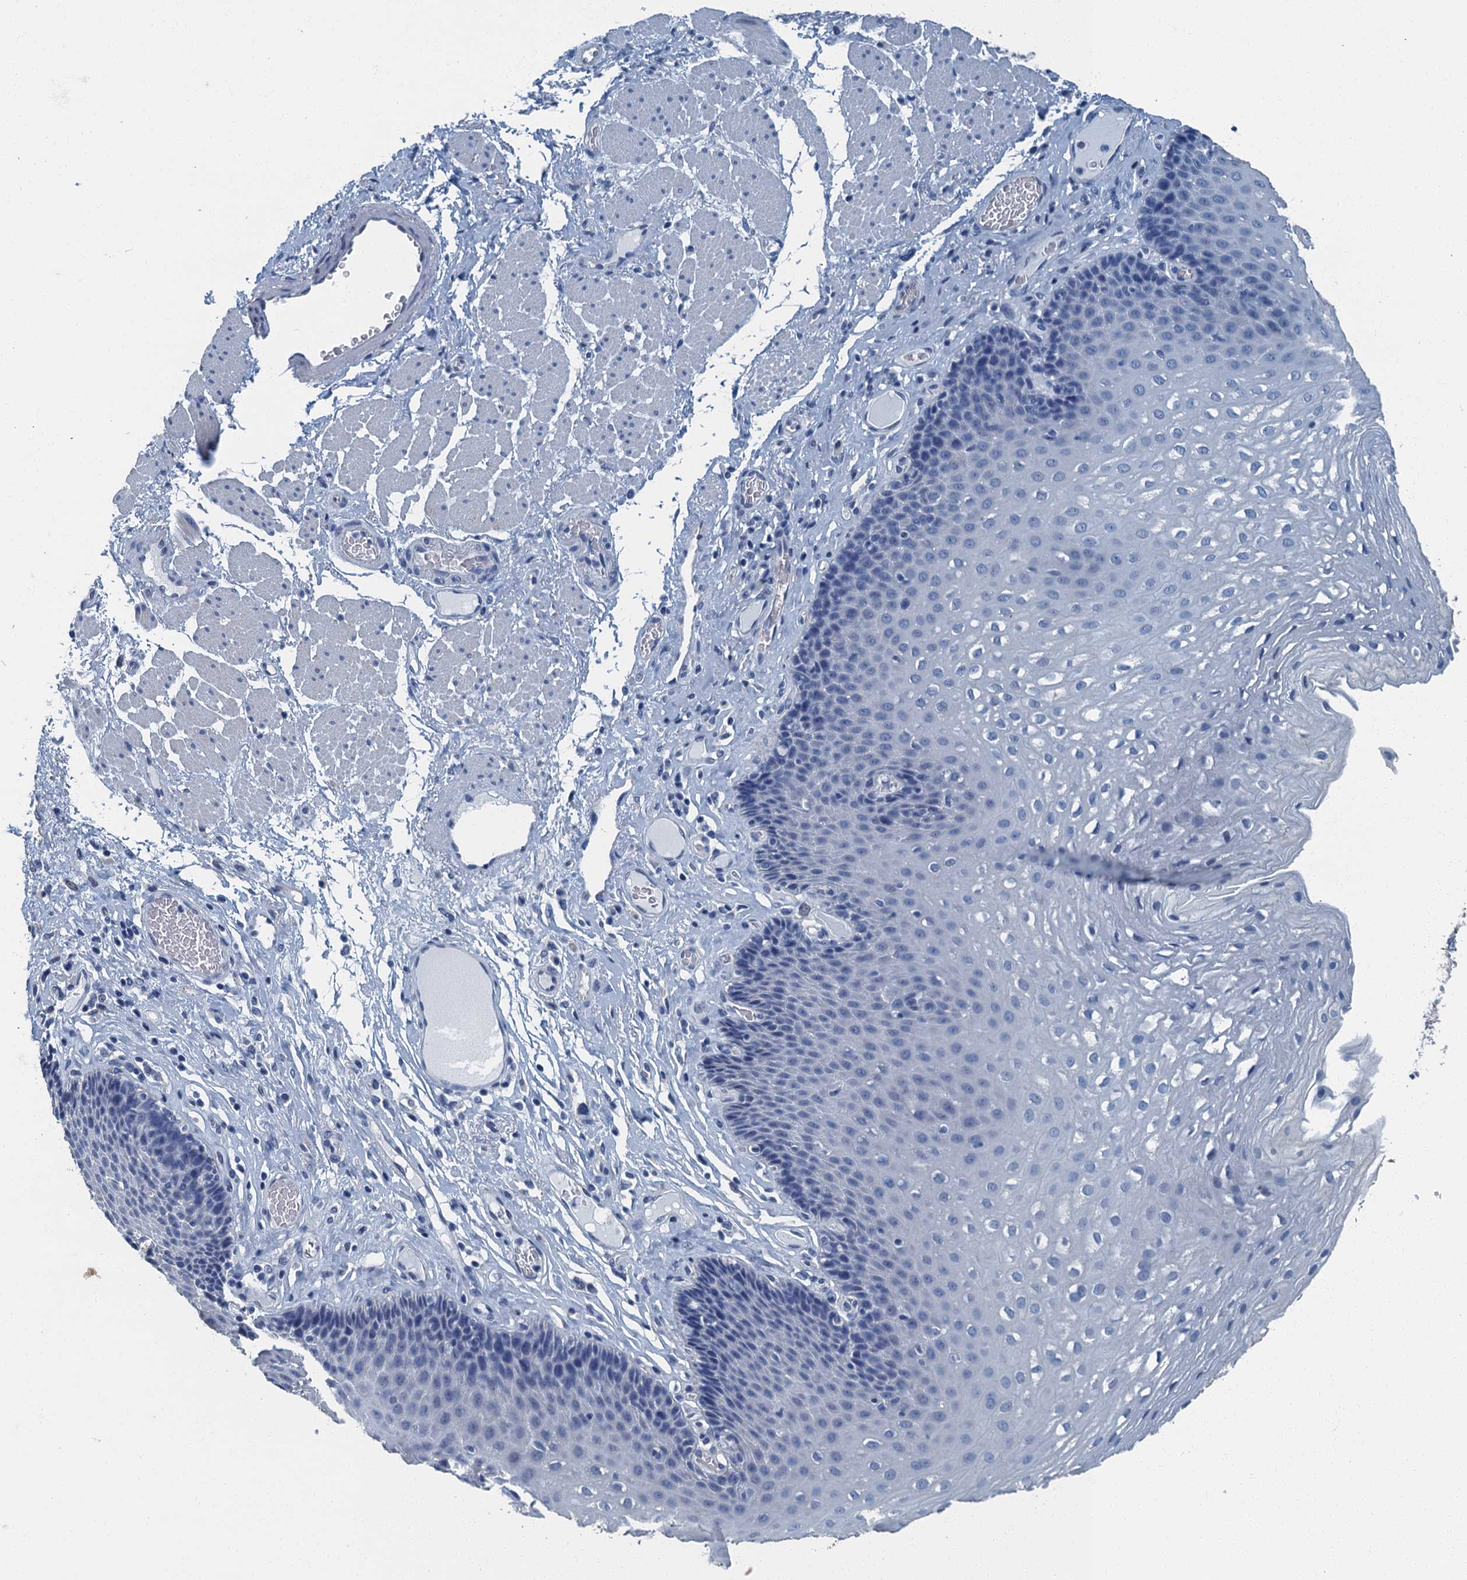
{"staining": {"intensity": "negative", "quantity": "none", "location": "none"}, "tissue": "esophagus", "cell_type": "Squamous epithelial cells", "image_type": "normal", "snomed": [{"axis": "morphology", "description": "Normal tissue, NOS"}, {"axis": "topography", "description": "Esophagus"}], "caption": "Protein analysis of unremarkable esophagus displays no significant staining in squamous epithelial cells. Nuclei are stained in blue.", "gene": "GADL1", "patient": {"sex": "female", "age": 66}}